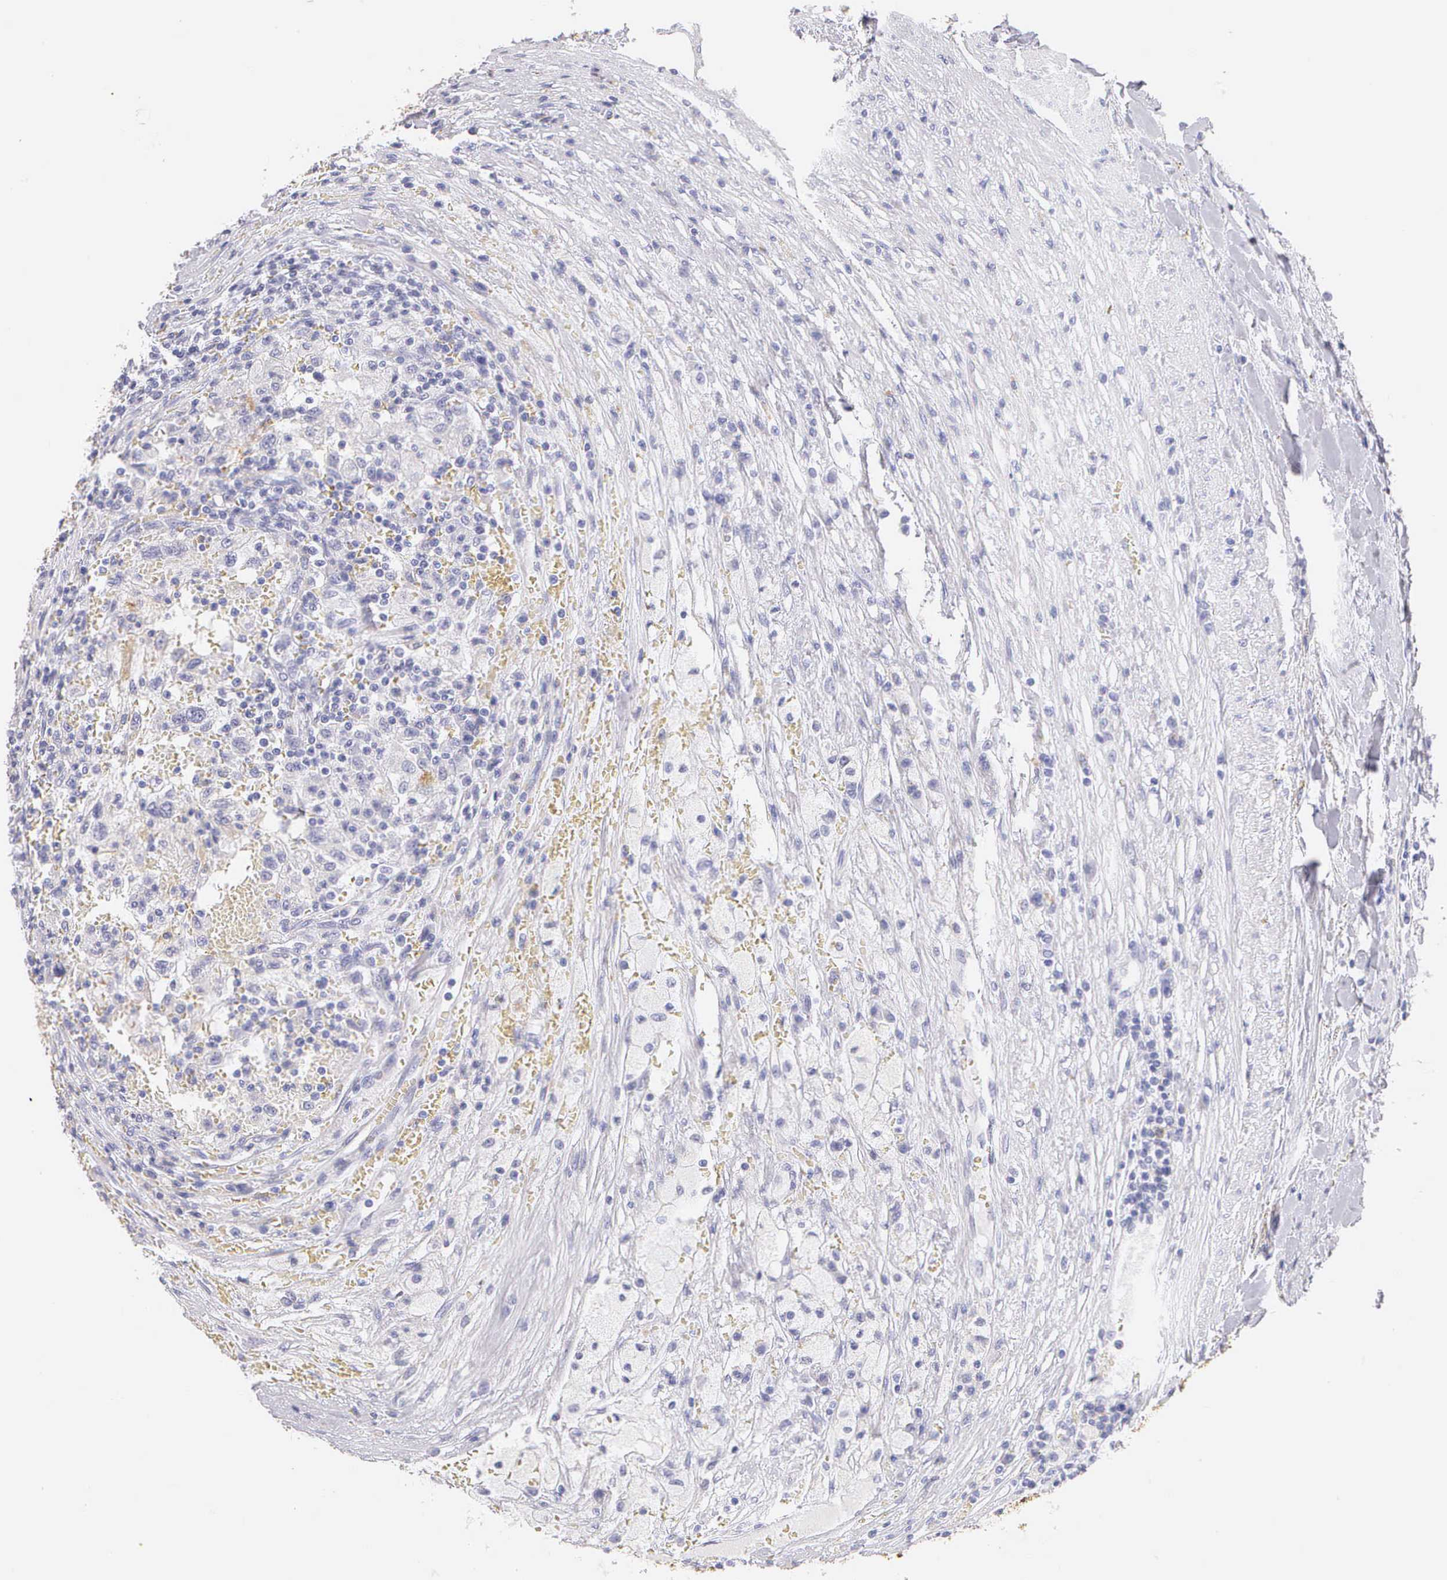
{"staining": {"intensity": "negative", "quantity": "none", "location": "none"}, "tissue": "renal cancer", "cell_type": "Tumor cells", "image_type": "cancer", "snomed": [{"axis": "morphology", "description": "Normal tissue, NOS"}, {"axis": "morphology", "description": "Adenocarcinoma, NOS"}, {"axis": "topography", "description": "Kidney"}], "caption": "Immunohistochemical staining of renal adenocarcinoma demonstrates no significant staining in tumor cells.", "gene": "KRT17", "patient": {"sex": "male", "age": 71}}